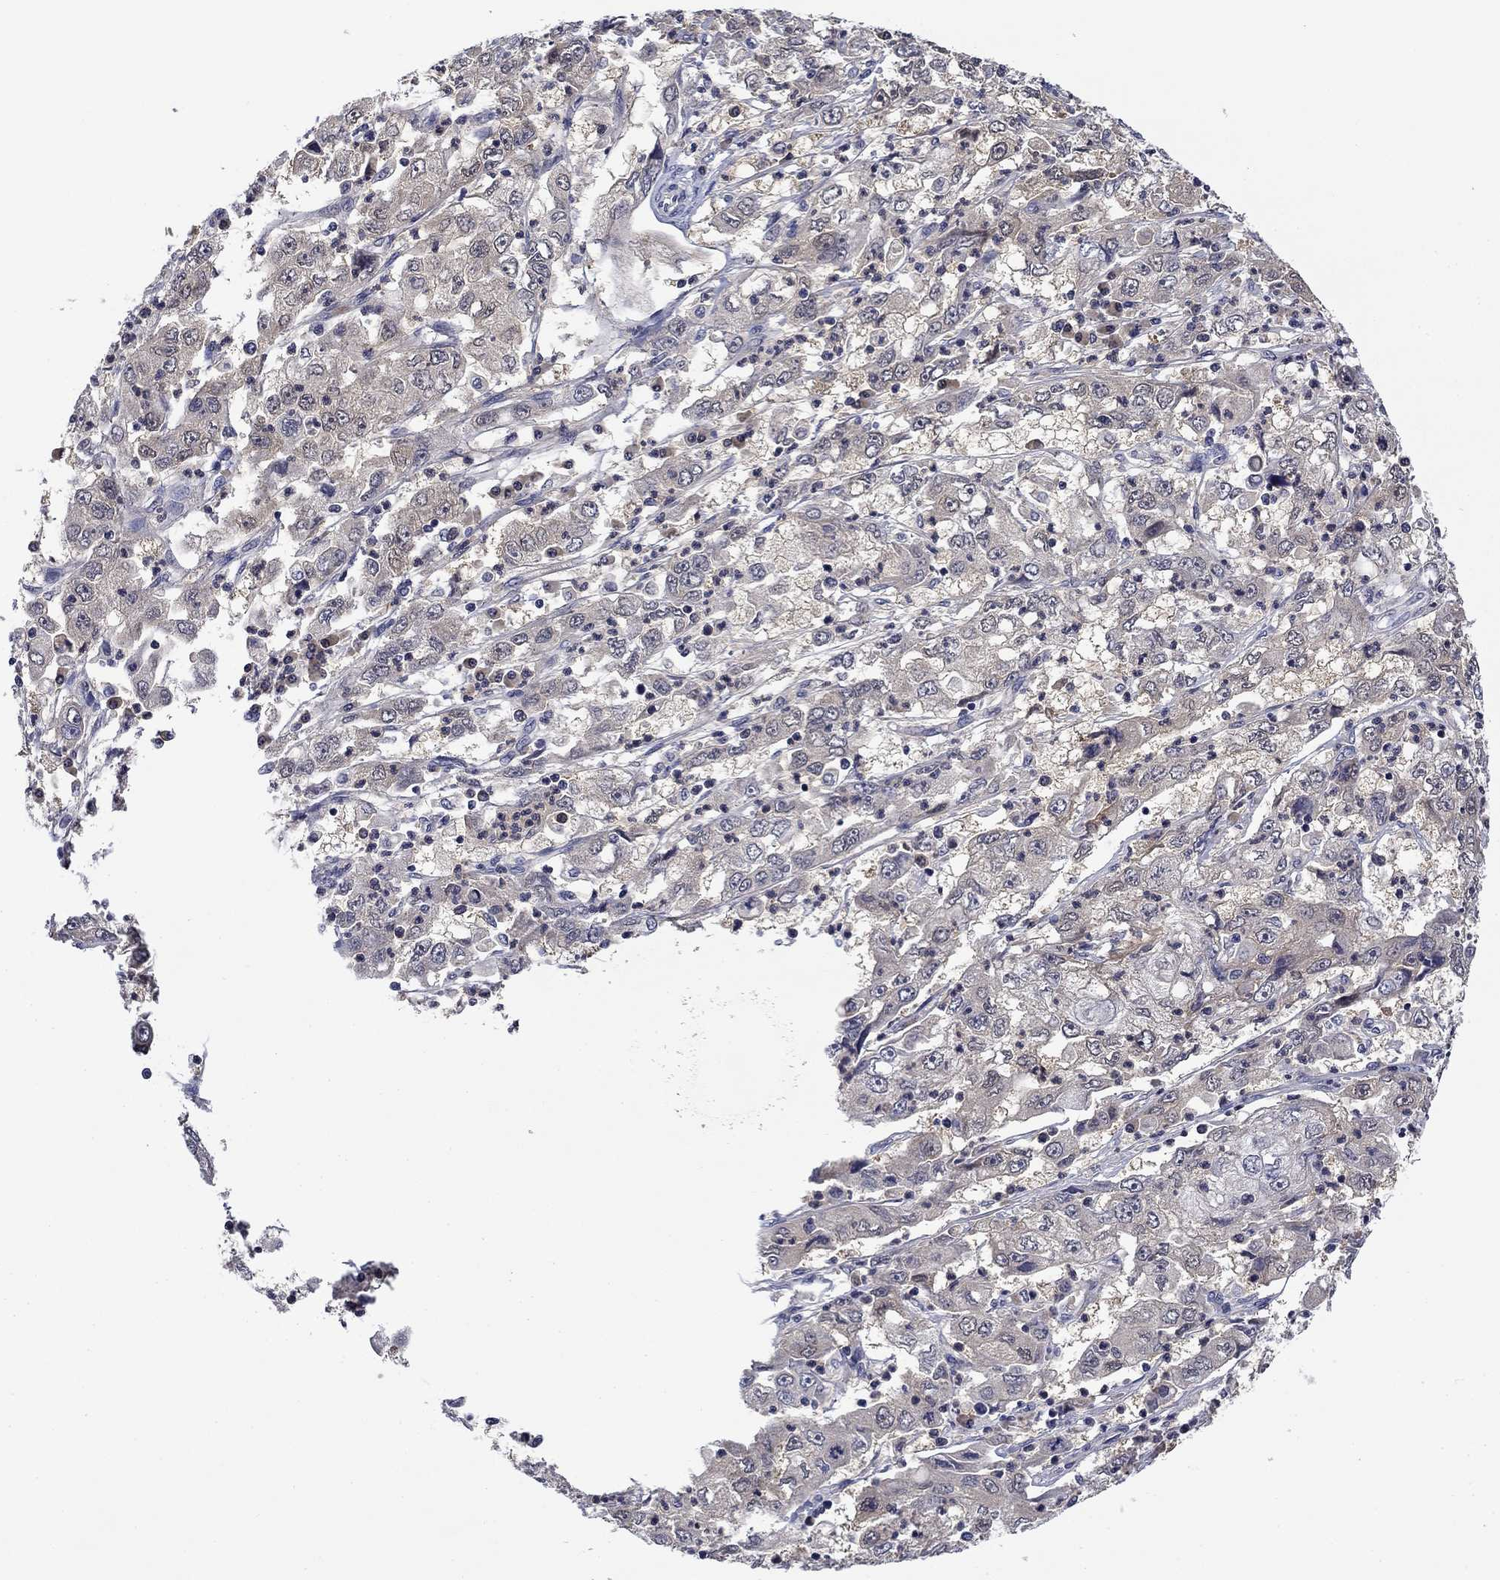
{"staining": {"intensity": "negative", "quantity": "none", "location": "none"}, "tissue": "cervical cancer", "cell_type": "Tumor cells", "image_type": "cancer", "snomed": [{"axis": "morphology", "description": "Squamous cell carcinoma, NOS"}, {"axis": "topography", "description": "Cervix"}], "caption": "The IHC histopathology image has no significant positivity in tumor cells of cervical cancer tissue.", "gene": "DDTL", "patient": {"sex": "female", "age": 36}}